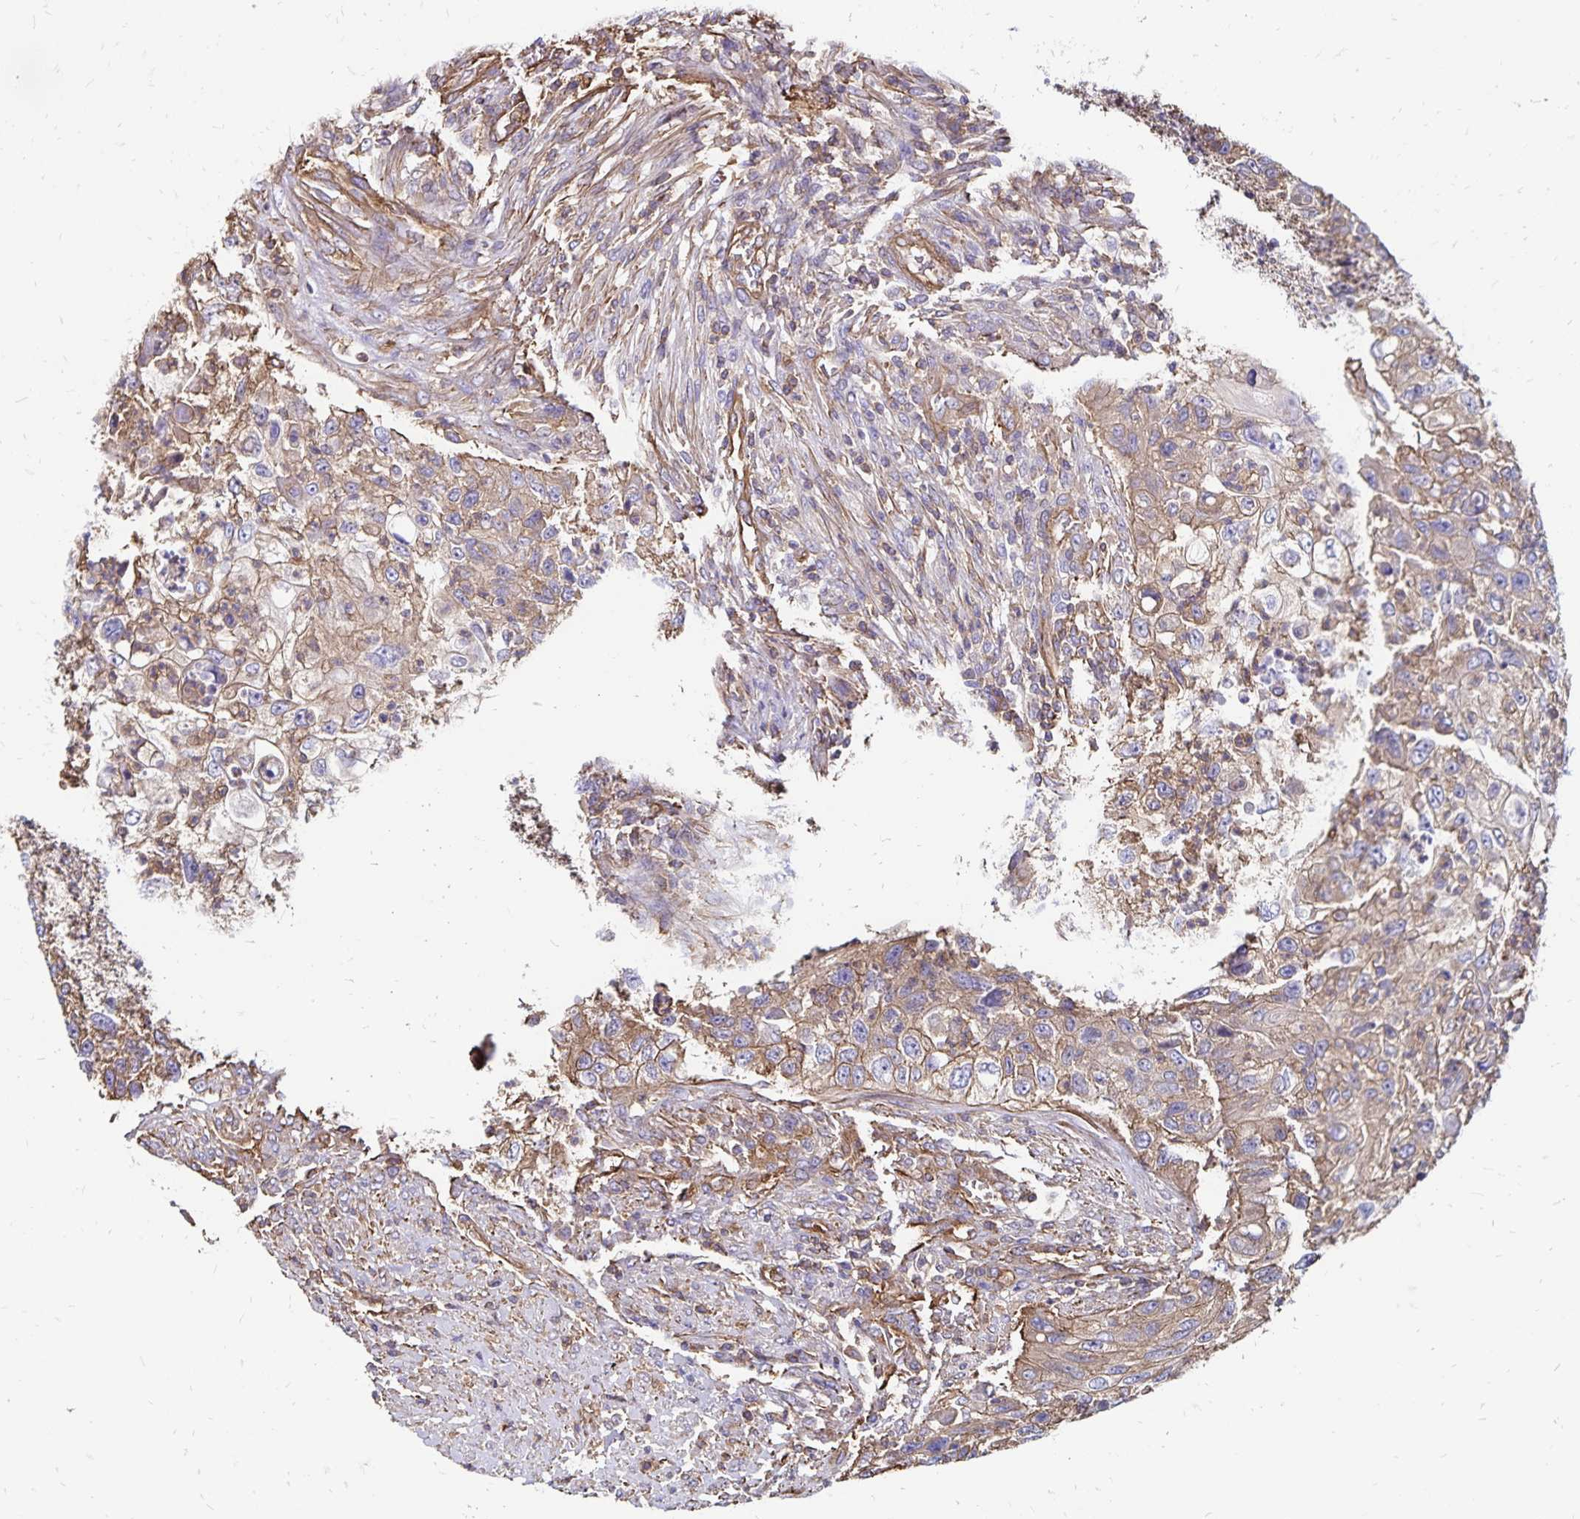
{"staining": {"intensity": "weak", "quantity": ">75%", "location": "cytoplasmic/membranous"}, "tissue": "urothelial cancer", "cell_type": "Tumor cells", "image_type": "cancer", "snomed": [{"axis": "morphology", "description": "Urothelial carcinoma, High grade"}, {"axis": "topography", "description": "Urinary bladder"}], "caption": "A histopathology image of human urothelial carcinoma (high-grade) stained for a protein exhibits weak cytoplasmic/membranous brown staining in tumor cells. Immunohistochemistry (ihc) stains the protein of interest in brown and the nuclei are stained blue.", "gene": "RPRML", "patient": {"sex": "female", "age": 60}}